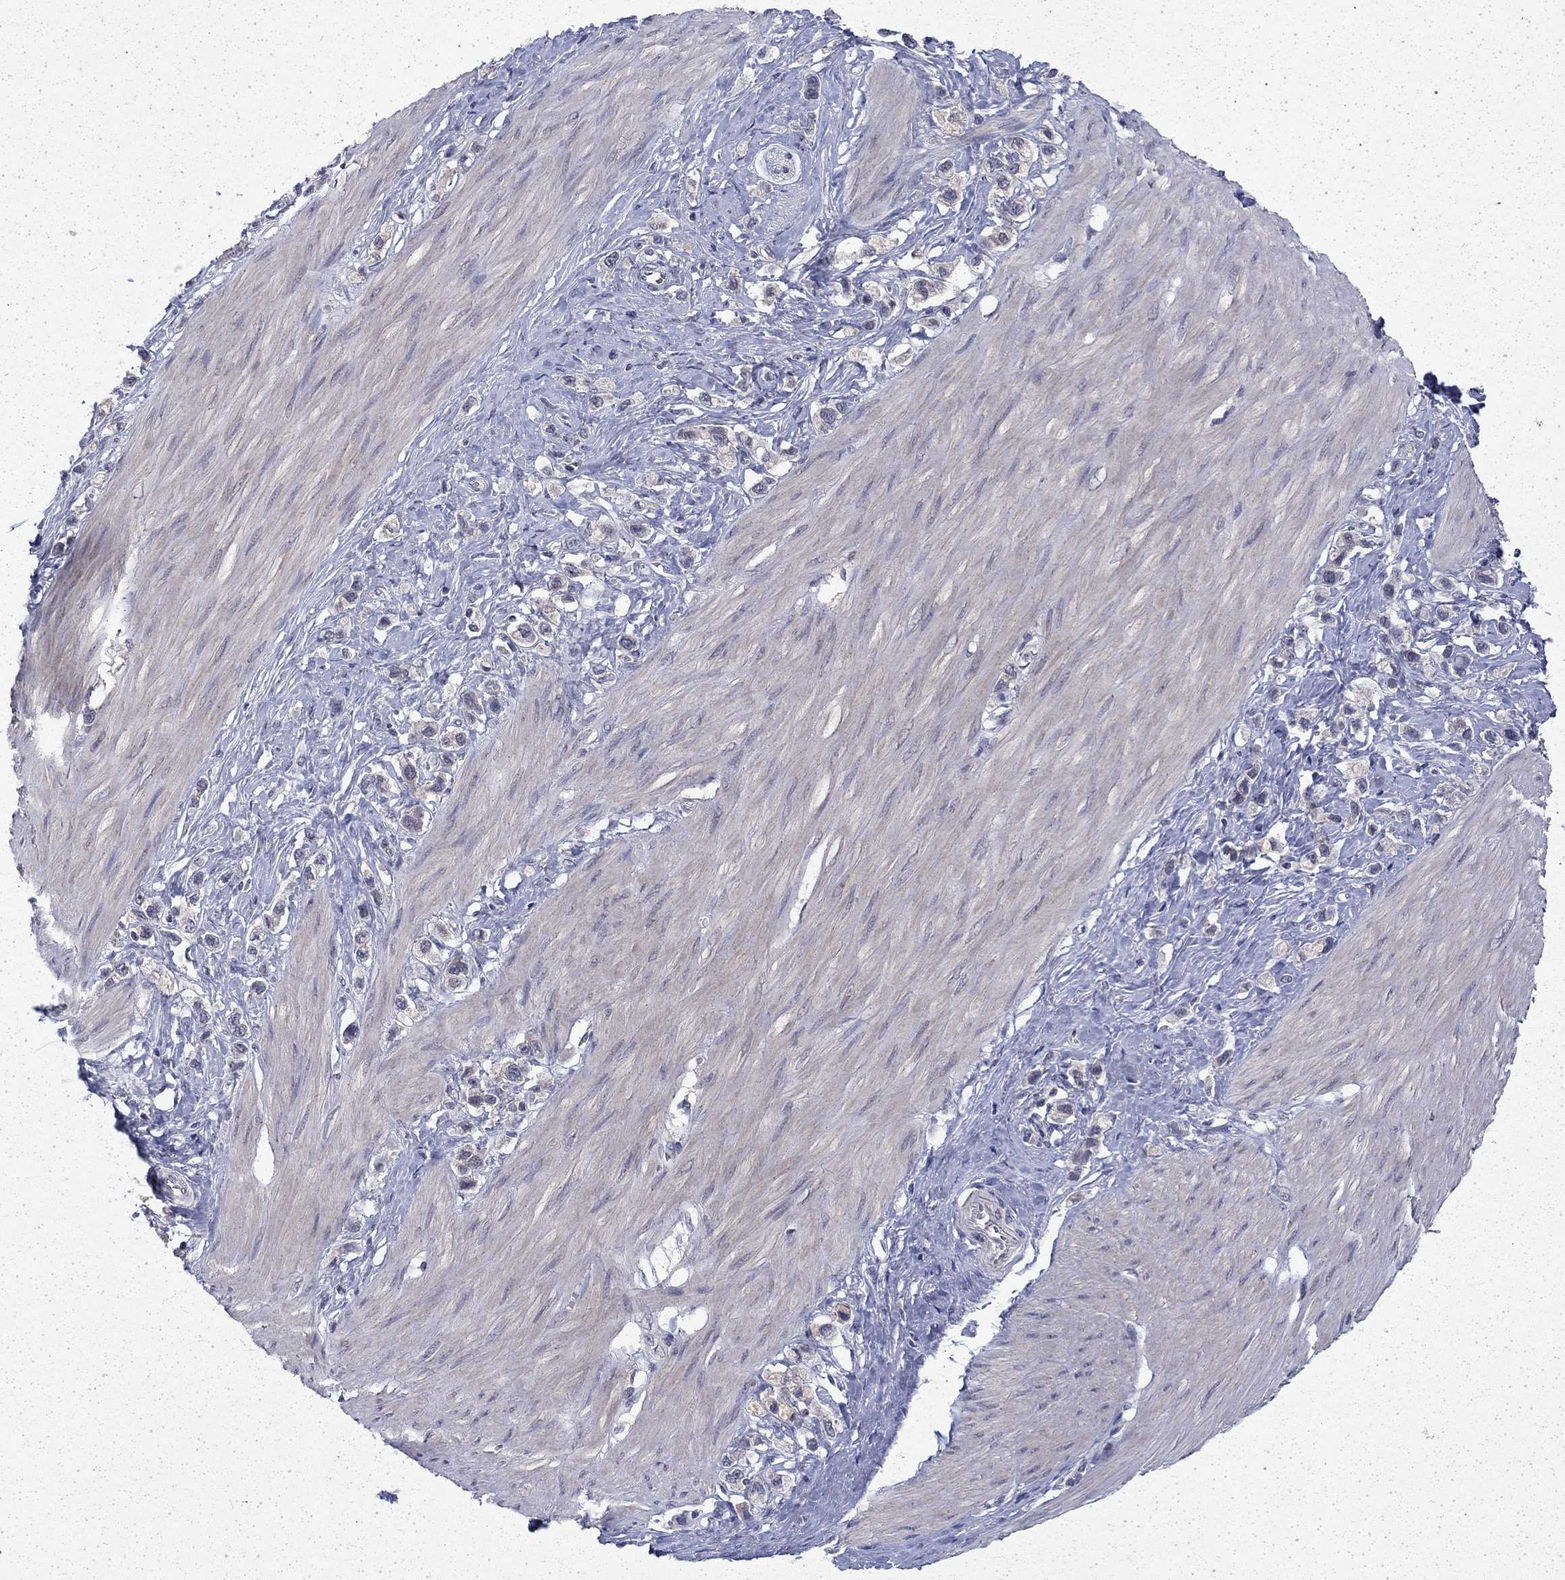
{"staining": {"intensity": "negative", "quantity": "none", "location": "none"}, "tissue": "stomach cancer", "cell_type": "Tumor cells", "image_type": "cancer", "snomed": [{"axis": "morphology", "description": "Normal tissue, NOS"}, {"axis": "morphology", "description": "Adenocarcinoma, NOS"}, {"axis": "morphology", "description": "Adenocarcinoma, High grade"}, {"axis": "topography", "description": "Stomach, upper"}, {"axis": "topography", "description": "Stomach"}], "caption": "Immunohistochemistry (IHC) micrograph of human stomach cancer stained for a protein (brown), which demonstrates no staining in tumor cells.", "gene": "CHAT", "patient": {"sex": "female", "age": 65}}